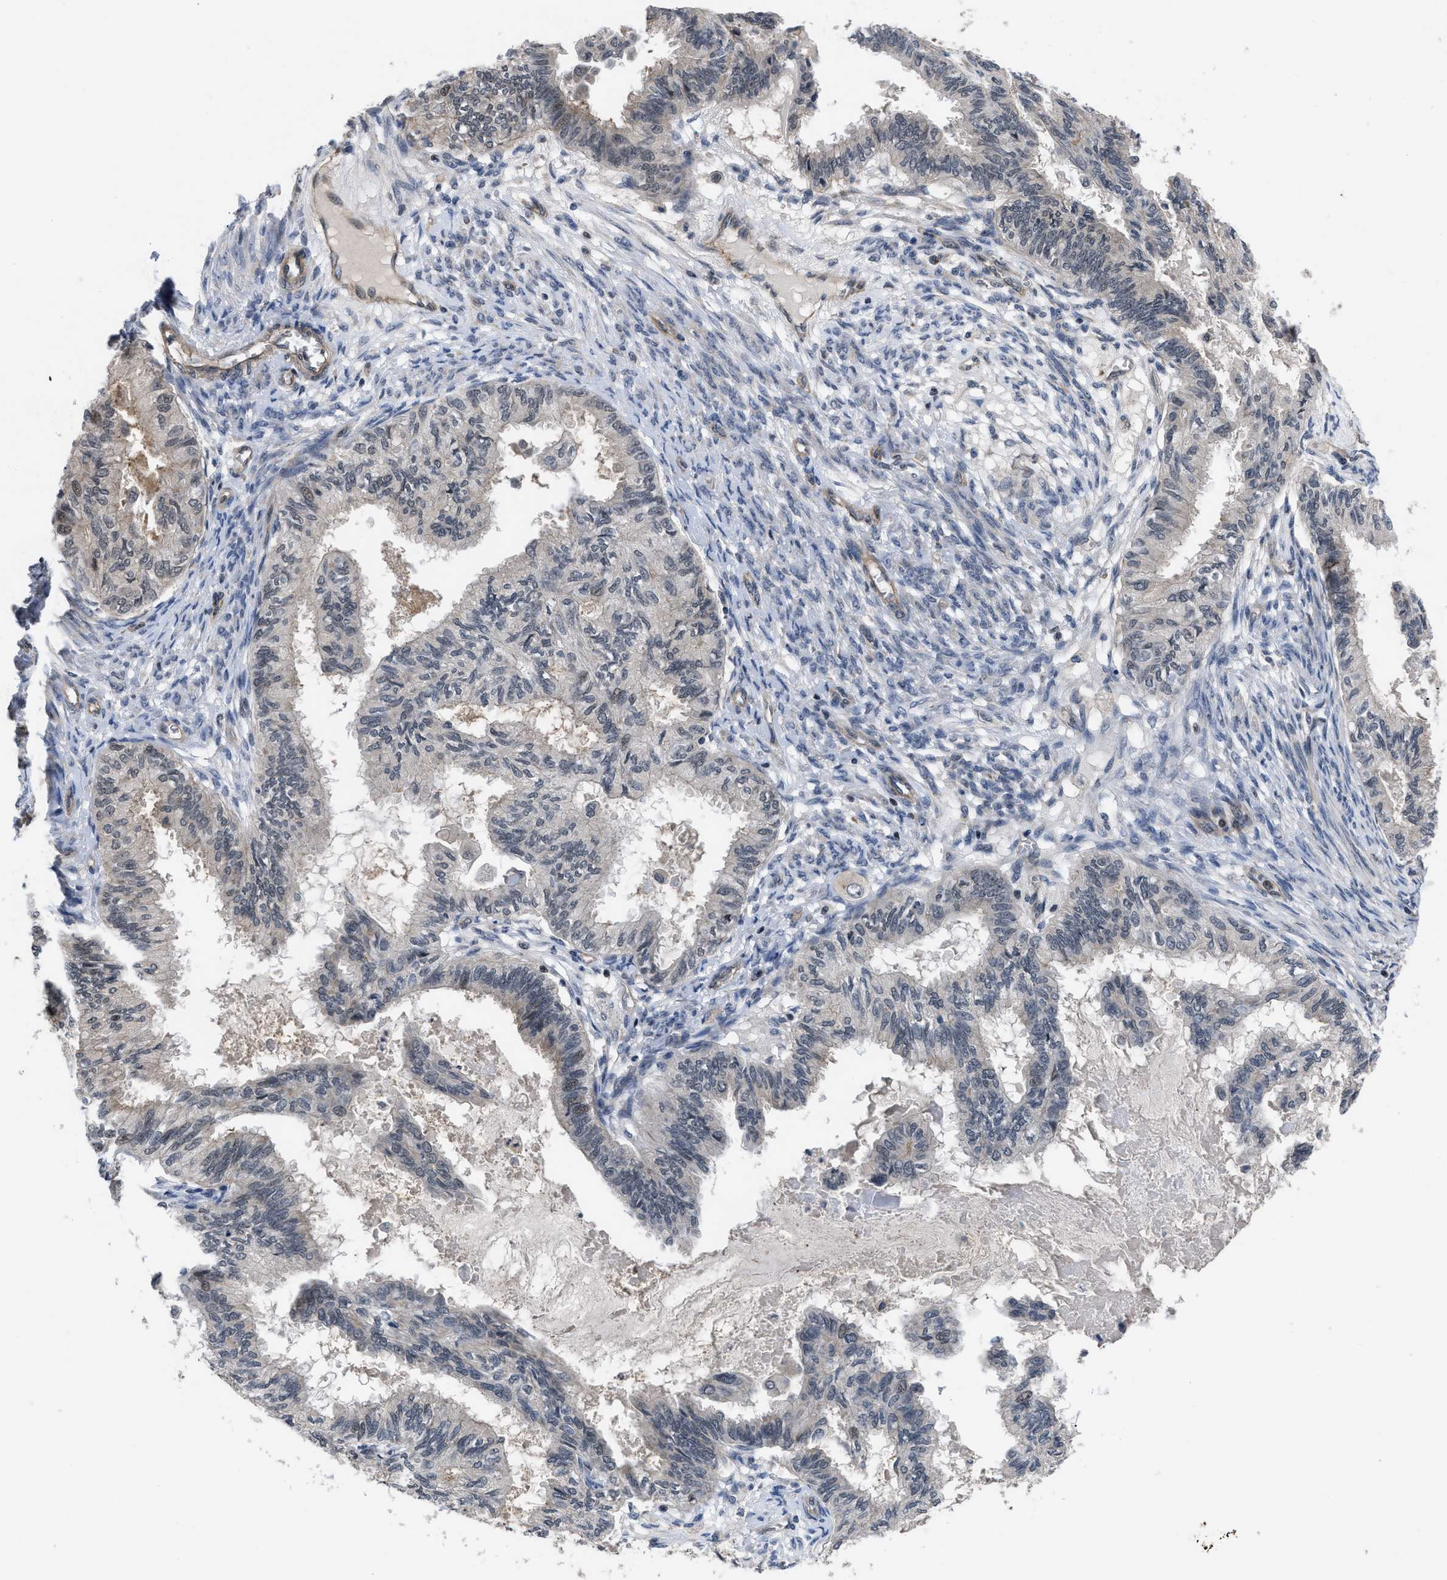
{"staining": {"intensity": "weak", "quantity": "<25%", "location": "cytoplasmic/membranous"}, "tissue": "cervical cancer", "cell_type": "Tumor cells", "image_type": "cancer", "snomed": [{"axis": "morphology", "description": "Normal tissue, NOS"}, {"axis": "morphology", "description": "Adenocarcinoma, NOS"}, {"axis": "topography", "description": "Cervix"}, {"axis": "topography", "description": "Endometrium"}], "caption": "Protein analysis of adenocarcinoma (cervical) demonstrates no significant positivity in tumor cells.", "gene": "DNAJC14", "patient": {"sex": "female", "age": 86}}